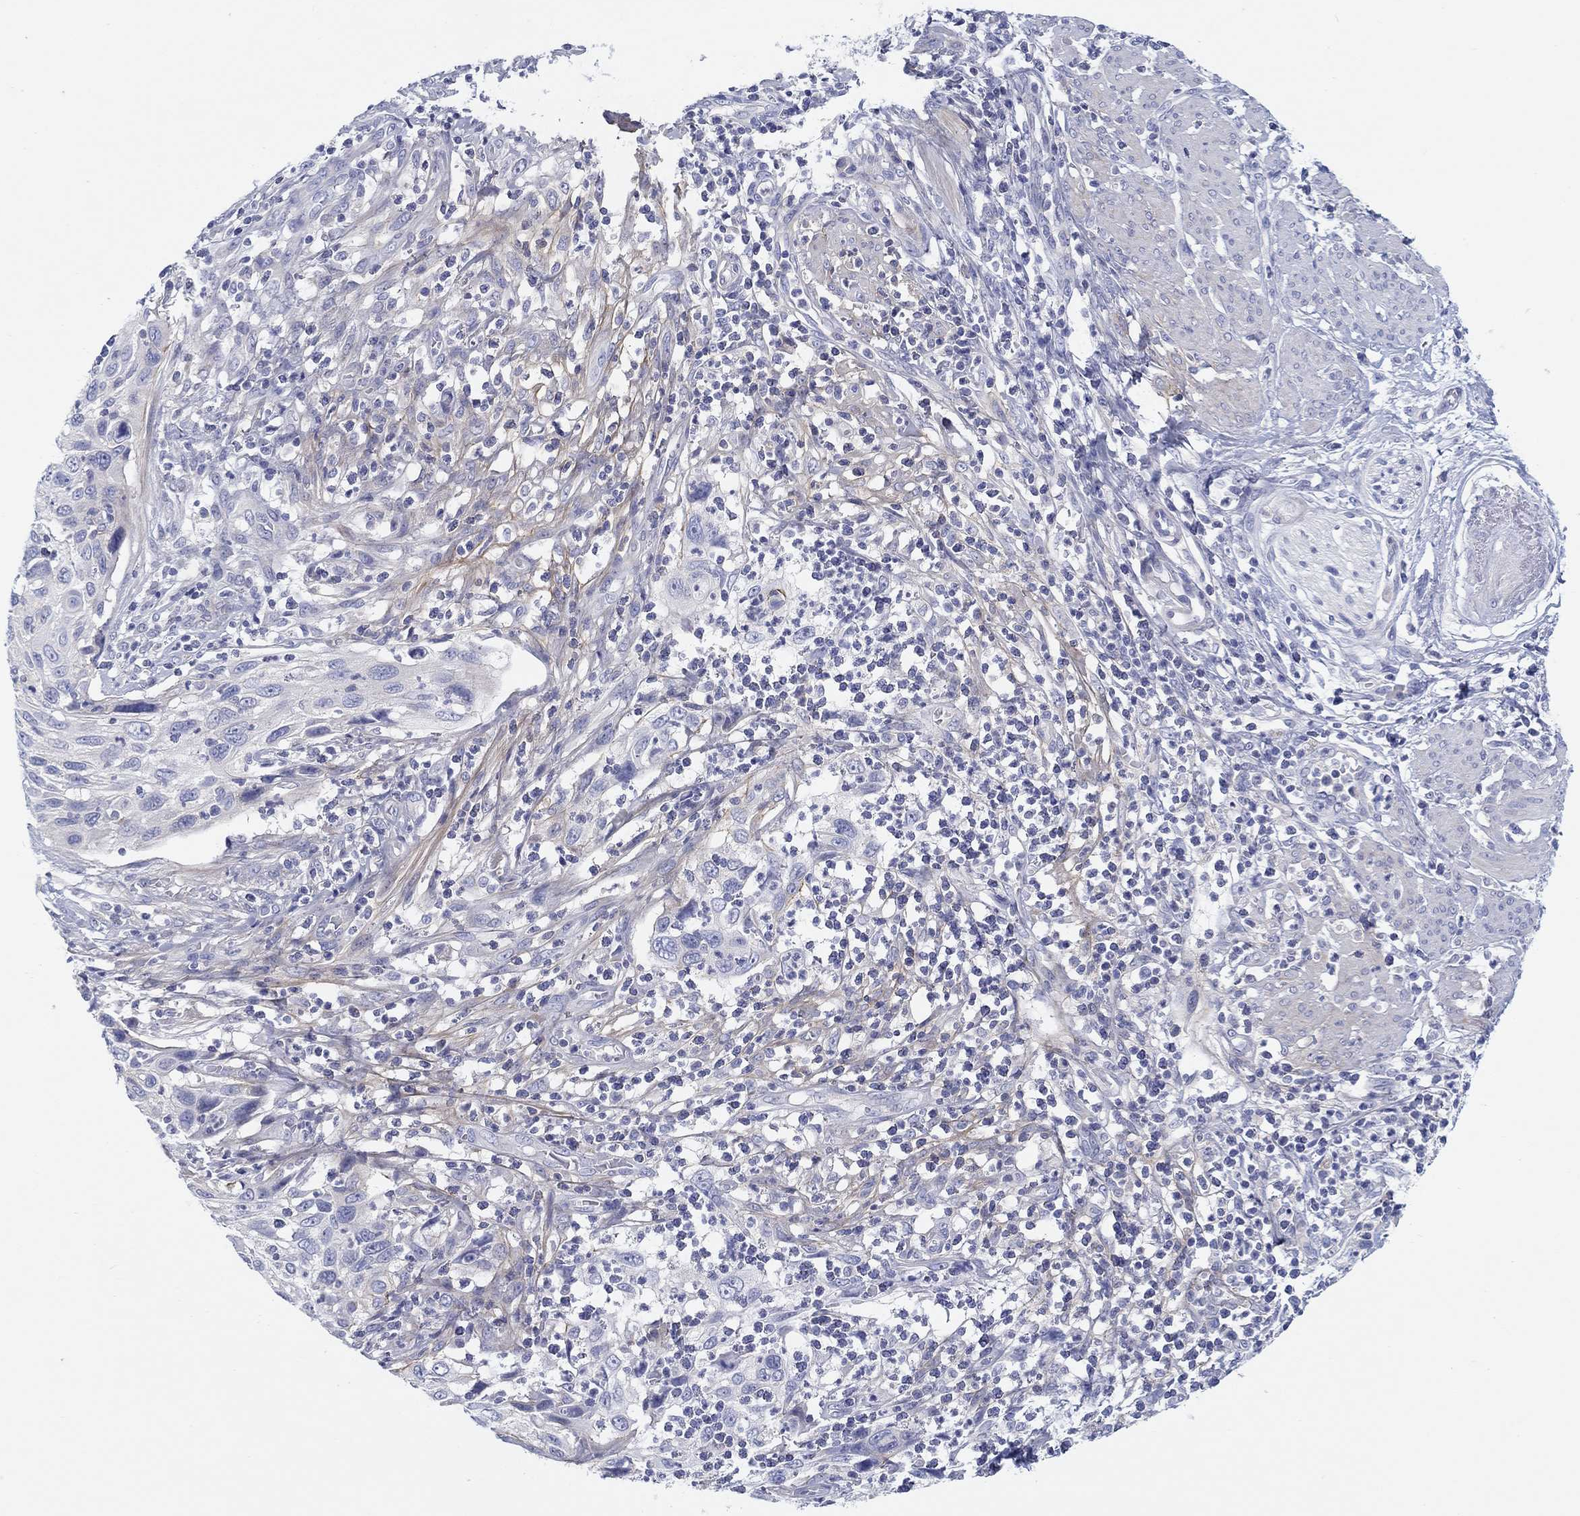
{"staining": {"intensity": "negative", "quantity": "none", "location": "none"}, "tissue": "cervical cancer", "cell_type": "Tumor cells", "image_type": "cancer", "snomed": [{"axis": "morphology", "description": "Squamous cell carcinoma, NOS"}, {"axis": "topography", "description": "Cervix"}], "caption": "High magnification brightfield microscopy of squamous cell carcinoma (cervical) stained with DAB (brown) and counterstained with hematoxylin (blue): tumor cells show no significant staining. (Stains: DAB (3,3'-diaminobenzidine) immunohistochemistry with hematoxylin counter stain, Microscopy: brightfield microscopy at high magnification).", "gene": "HAPLN4", "patient": {"sex": "female", "age": 70}}